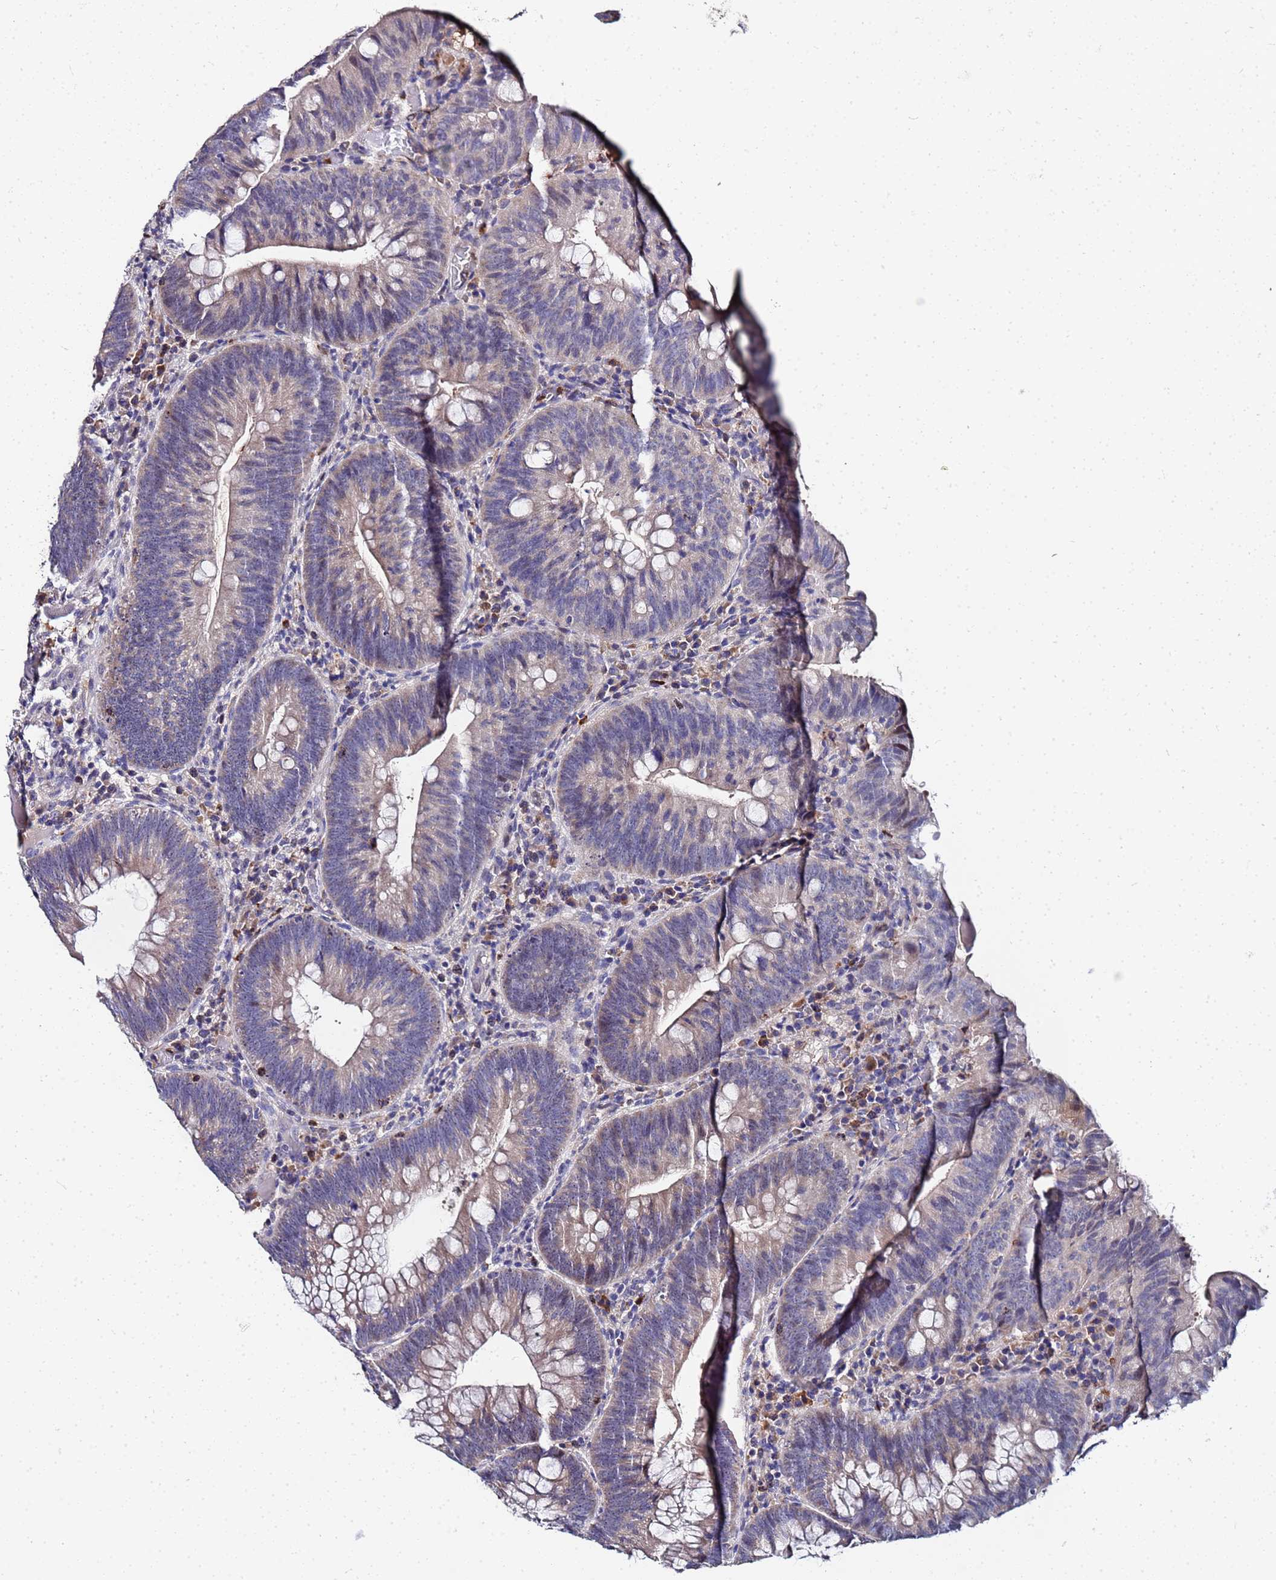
{"staining": {"intensity": "weak", "quantity": "<25%", "location": "cytoplasmic/membranous"}, "tissue": "colorectal cancer", "cell_type": "Tumor cells", "image_type": "cancer", "snomed": [{"axis": "morphology", "description": "Adenocarcinoma, NOS"}, {"axis": "topography", "description": "Rectum"}], "caption": "IHC photomicrograph of neoplastic tissue: human colorectal cancer stained with DAB (3,3'-diaminobenzidine) demonstrates no significant protein staining in tumor cells.", "gene": "TCP10L", "patient": {"sex": "female", "age": 75}}